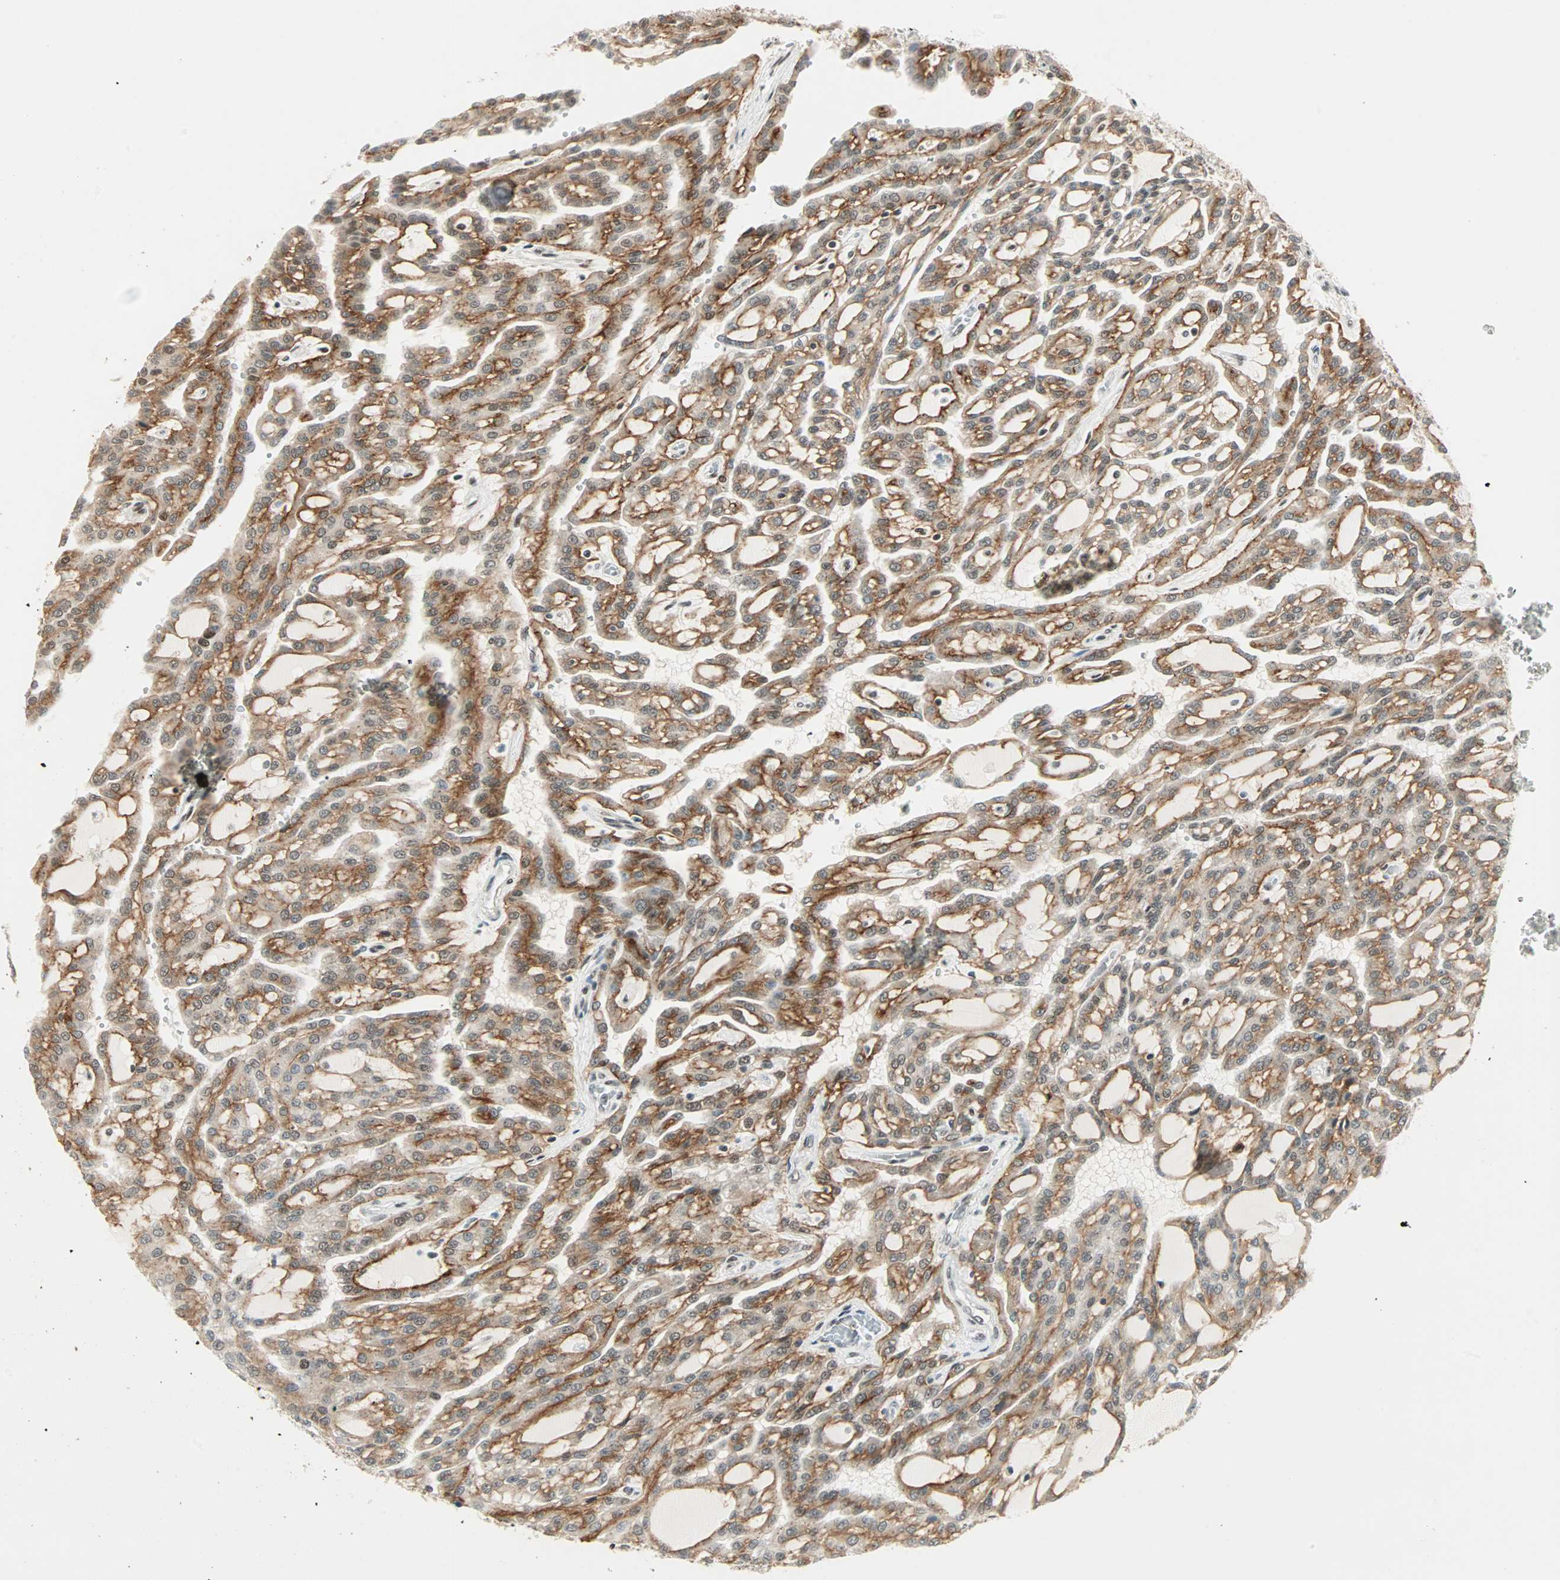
{"staining": {"intensity": "moderate", "quantity": ">75%", "location": "cytoplasmic/membranous"}, "tissue": "renal cancer", "cell_type": "Tumor cells", "image_type": "cancer", "snomed": [{"axis": "morphology", "description": "Adenocarcinoma, NOS"}, {"axis": "topography", "description": "Kidney"}], "caption": "A high-resolution image shows IHC staining of renal adenocarcinoma, which shows moderate cytoplasmic/membranous staining in approximately >75% of tumor cells.", "gene": "BLM", "patient": {"sex": "male", "age": 63}}